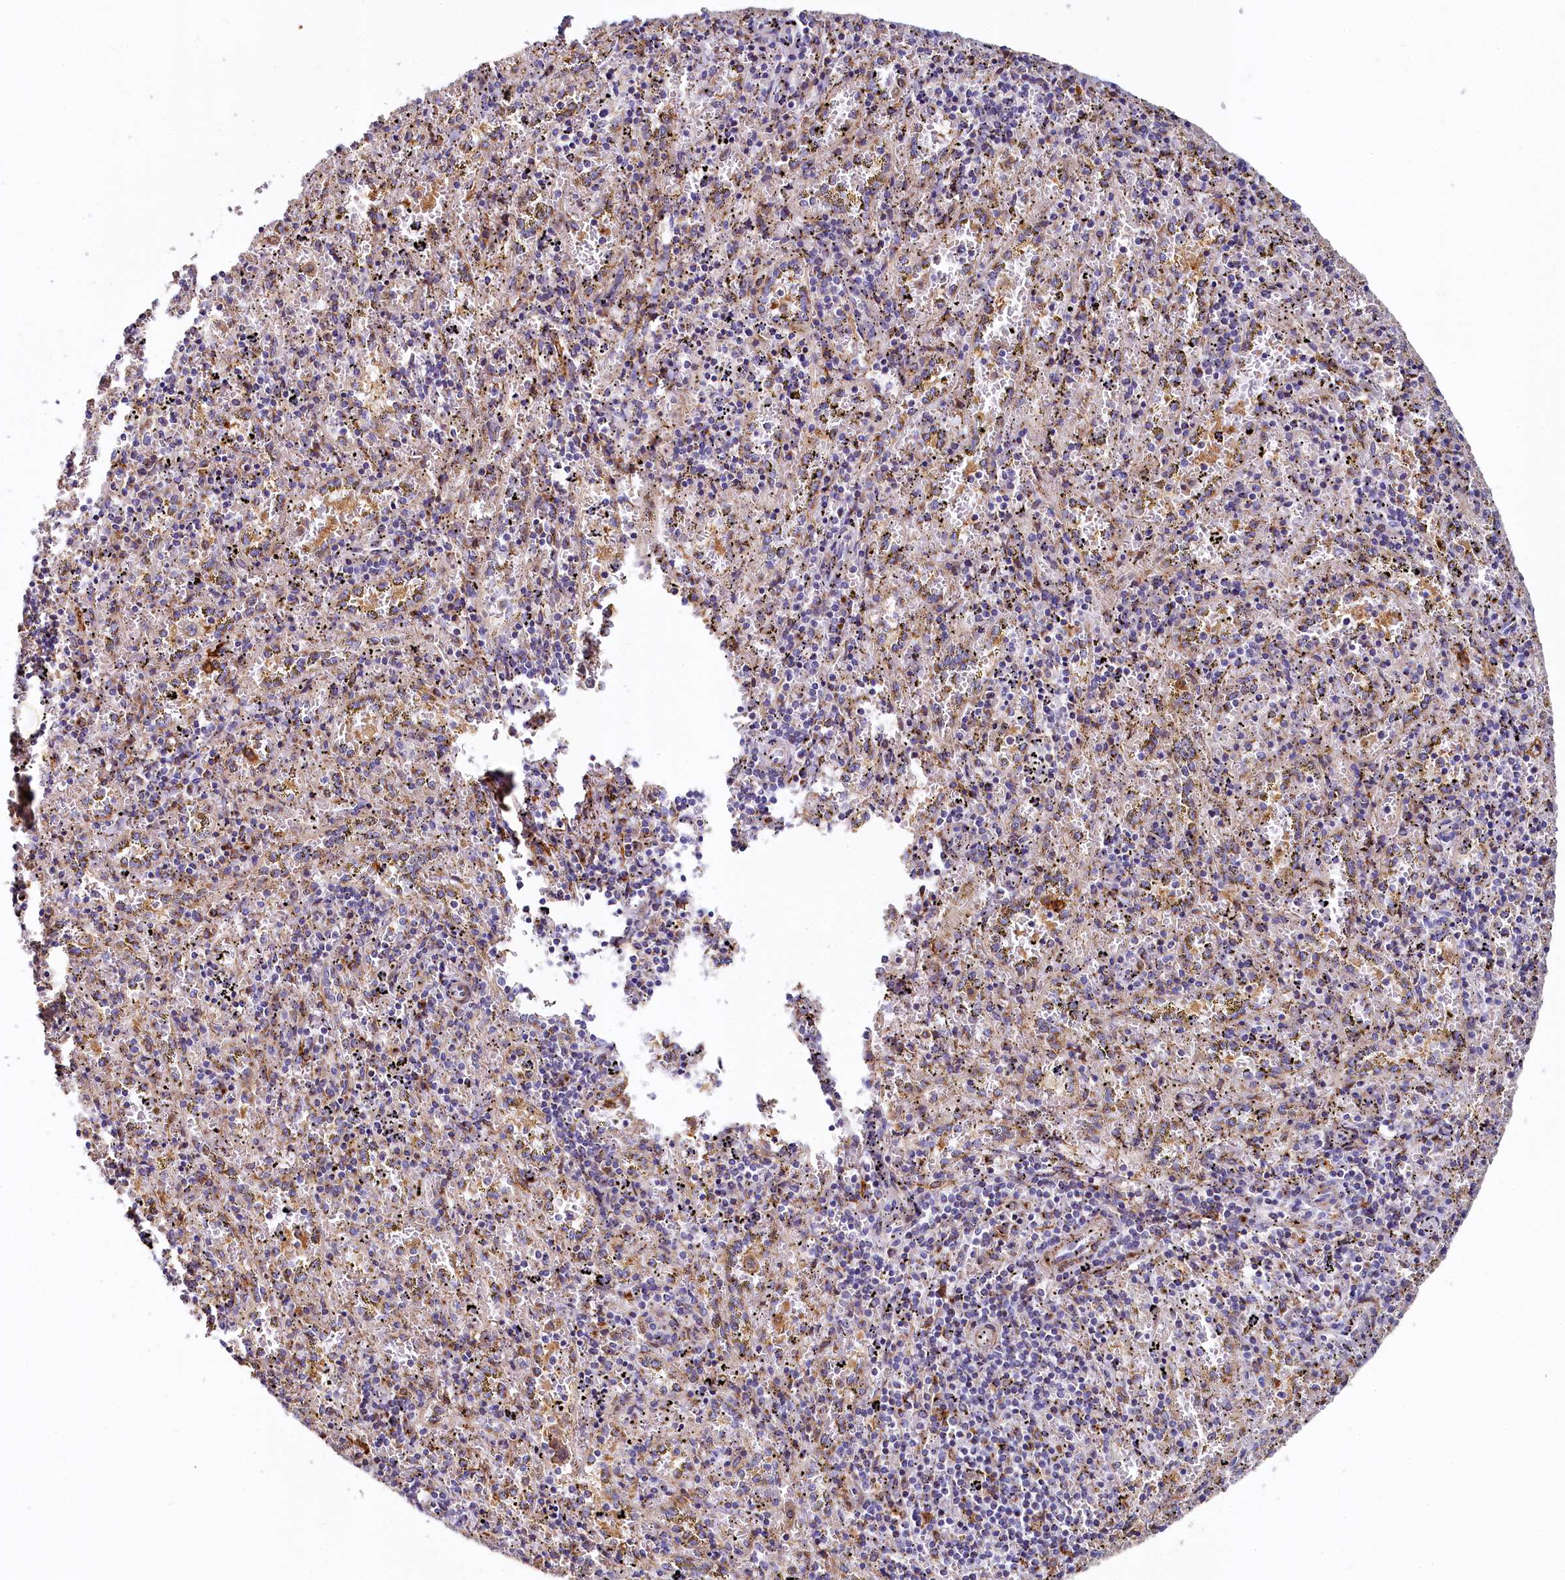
{"staining": {"intensity": "moderate", "quantity": "<25%", "location": "cytoplasmic/membranous"}, "tissue": "spleen", "cell_type": "Cells in red pulp", "image_type": "normal", "snomed": [{"axis": "morphology", "description": "Normal tissue, NOS"}, {"axis": "topography", "description": "Spleen"}], "caption": "Immunohistochemical staining of benign human spleen shows <25% levels of moderate cytoplasmic/membranous protein positivity in approximately <25% of cells in red pulp.", "gene": "BET1L", "patient": {"sex": "male", "age": 11}}